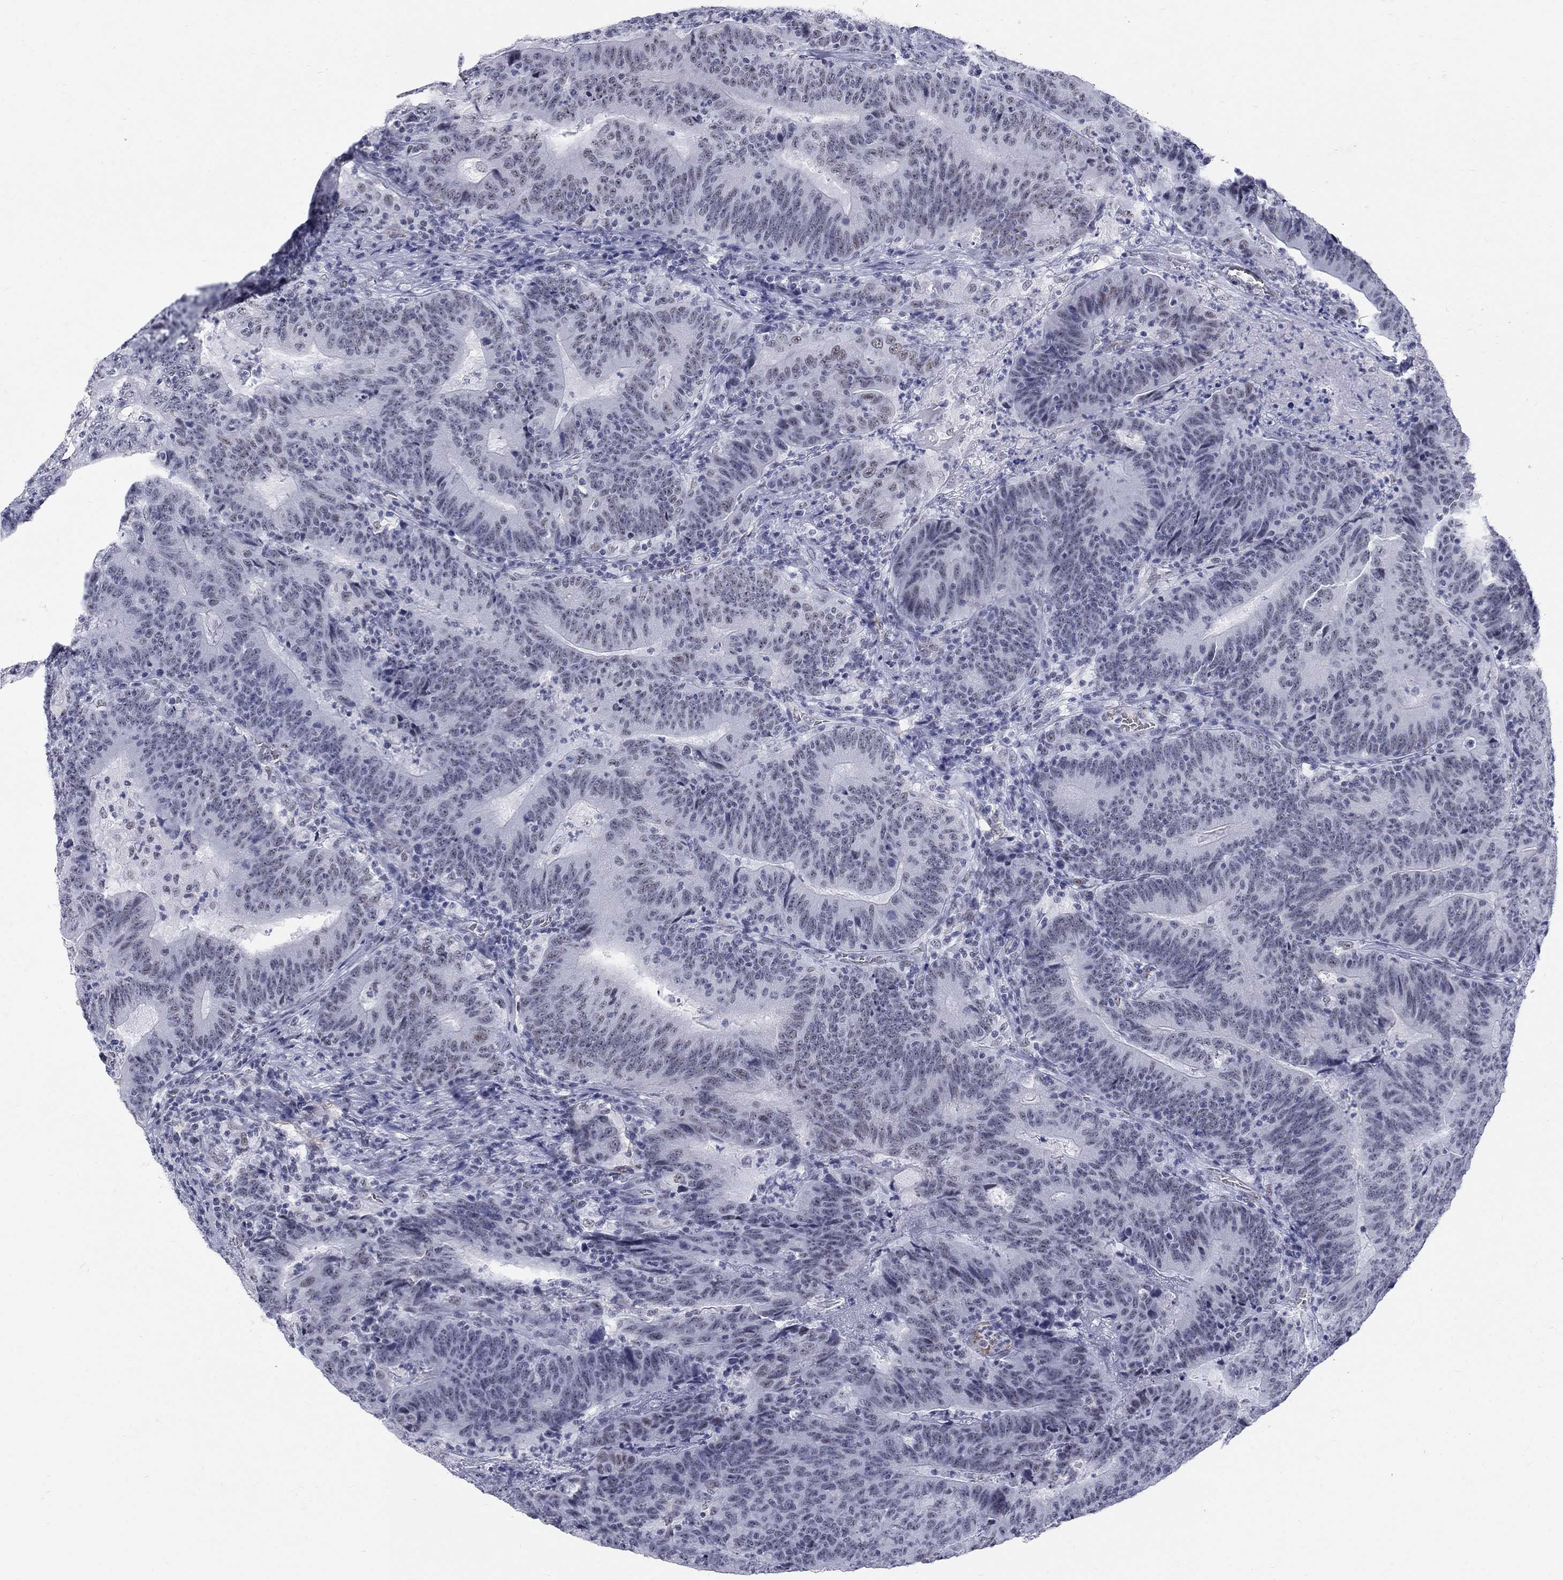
{"staining": {"intensity": "negative", "quantity": "none", "location": "none"}, "tissue": "colorectal cancer", "cell_type": "Tumor cells", "image_type": "cancer", "snomed": [{"axis": "morphology", "description": "Adenocarcinoma, NOS"}, {"axis": "topography", "description": "Colon"}], "caption": "Protein analysis of colorectal cancer reveals no significant positivity in tumor cells.", "gene": "DMTN", "patient": {"sex": "female", "age": 75}}